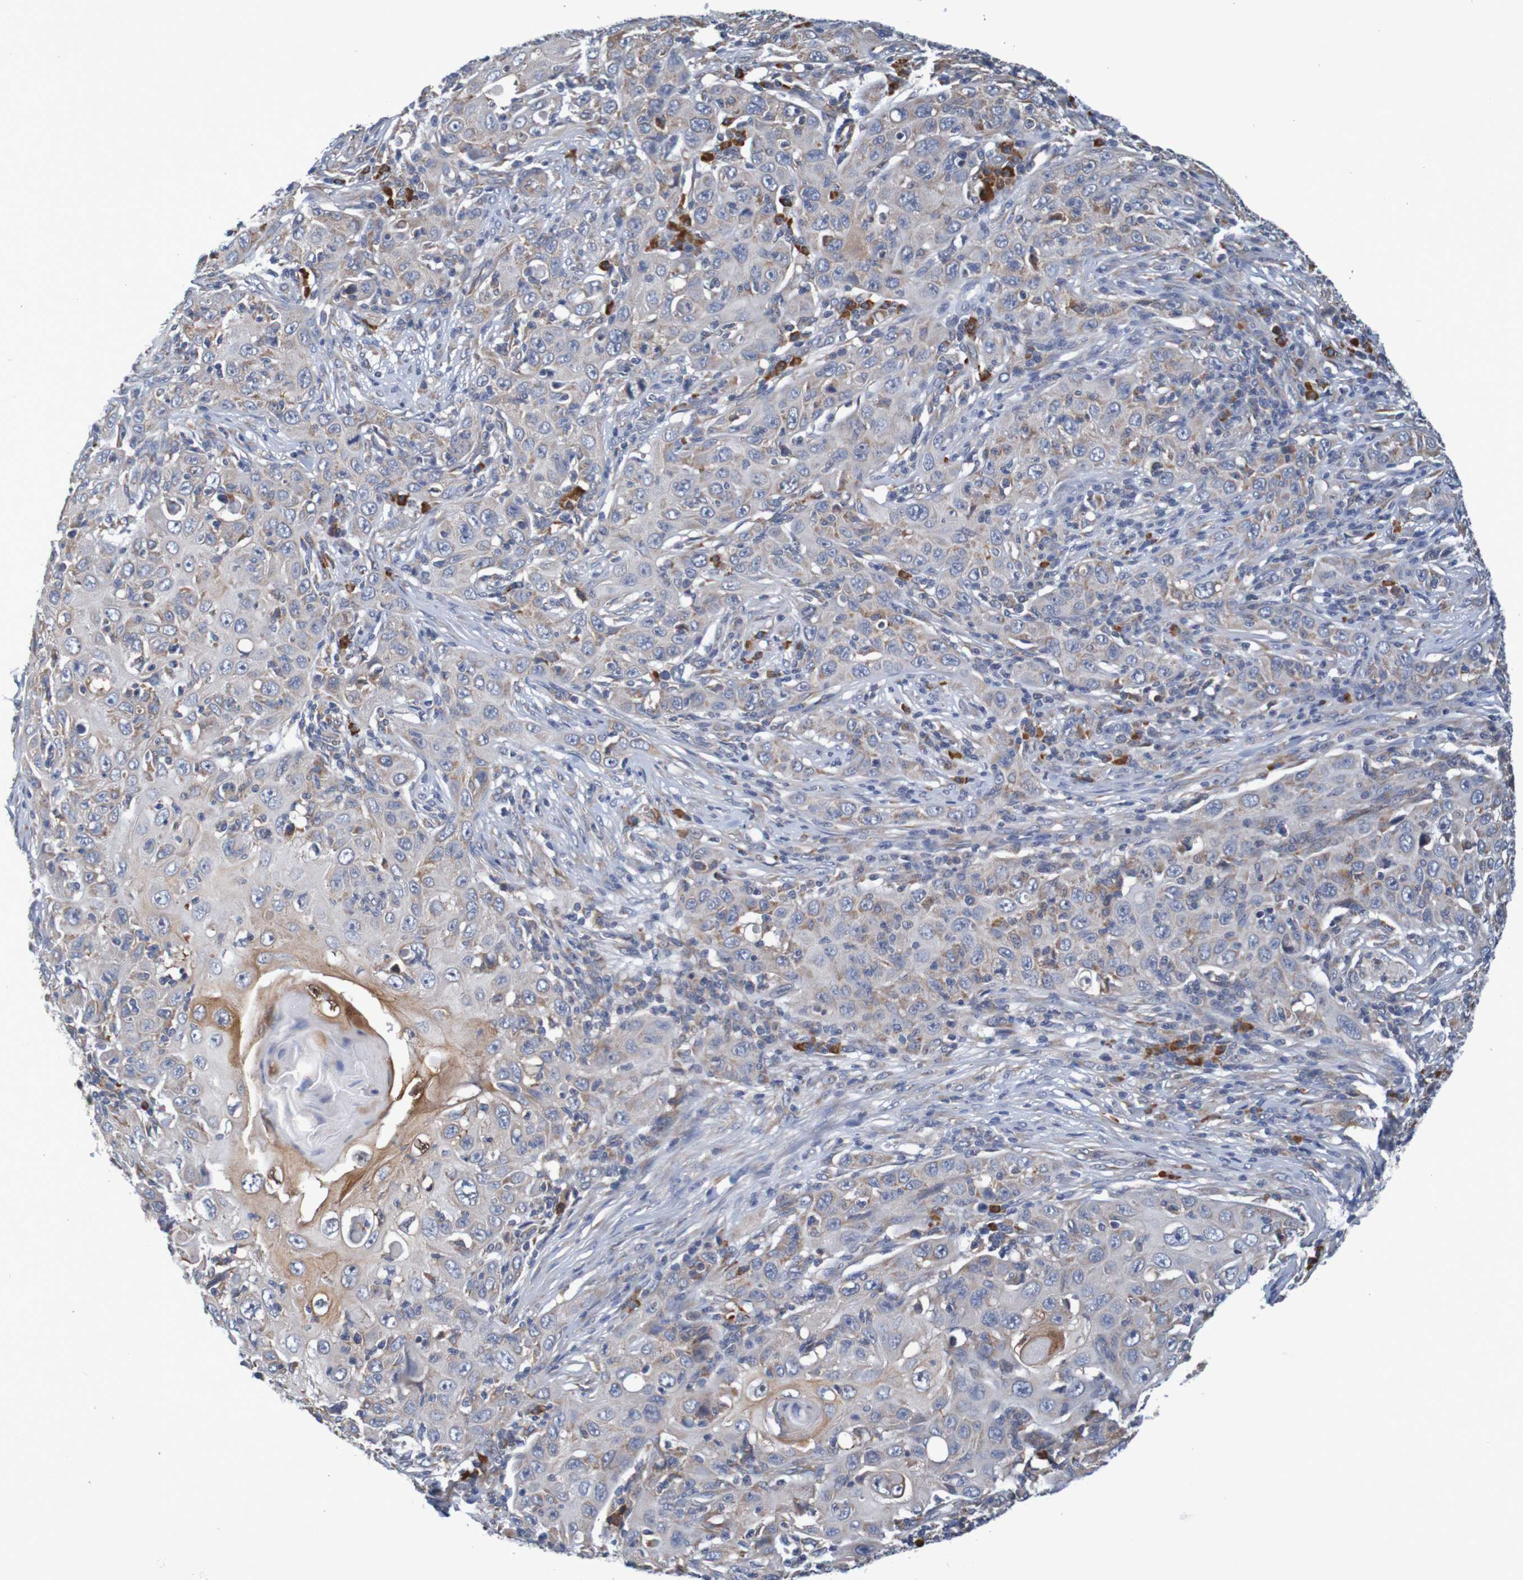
{"staining": {"intensity": "weak", "quantity": "25%-75%", "location": "cytoplasmic/membranous"}, "tissue": "skin cancer", "cell_type": "Tumor cells", "image_type": "cancer", "snomed": [{"axis": "morphology", "description": "Squamous cell carcinoma, NOS"}, {"axis": "topography", "description": "Skin"}], "caption": "Squamous cell carcinoma (skin) tissue reveals weak cytoplasmic/membranous staining in about 25%-75% of tumor cells, visualized by immunohistochemistry.", "gene": "CLDN18", "patient": {"sex": "female", "age": 88}}